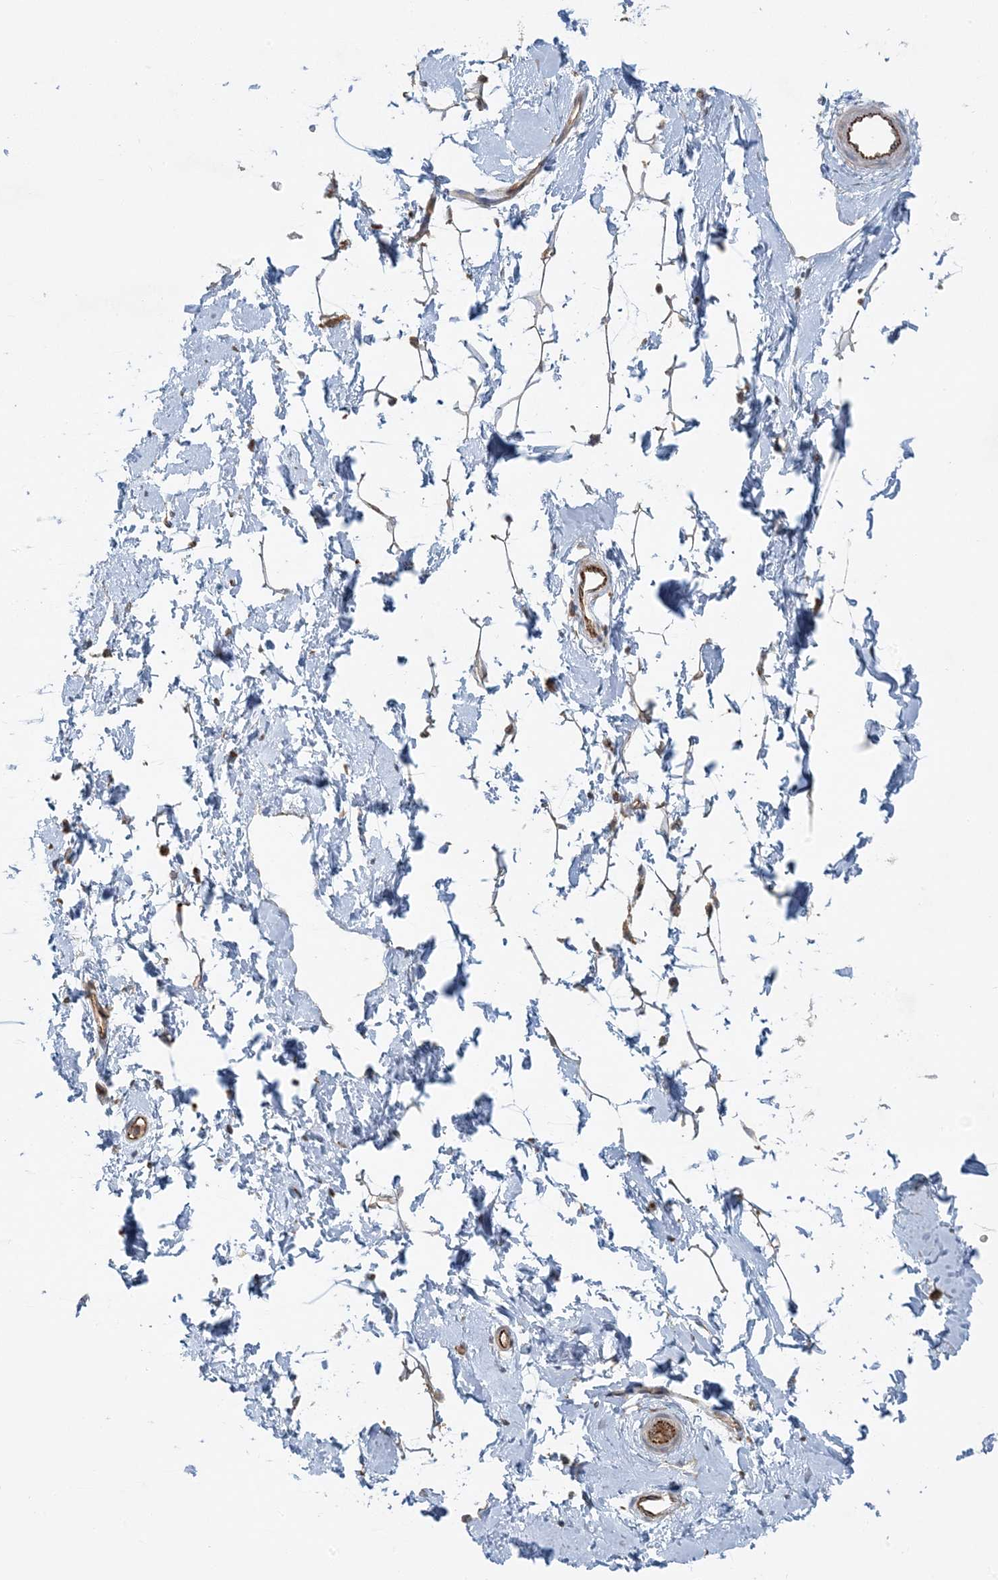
{"staining": {"intensity": "weak", "quantity": ">75%", "location": "cytoplasmic/membranous"}, "tissue": "adipose tissue", "cell_type": "Adipocytes", "image_type": "normal", "snomed": [{"axis": "morphology", "description": "Normal tissue, NOS"}, {"axis": "topography", "description": "Breast"}], "caption": "Adipocytes reveal low levels of weak cytoplasmic/membranous expression in approximately >75% of cells in unremarkable adipose tissue. (DAB = brown stain, brightfield microscopy at high magnification).", "gene": "ZNF263", "patient": {"sex": "female", "age": 23}}